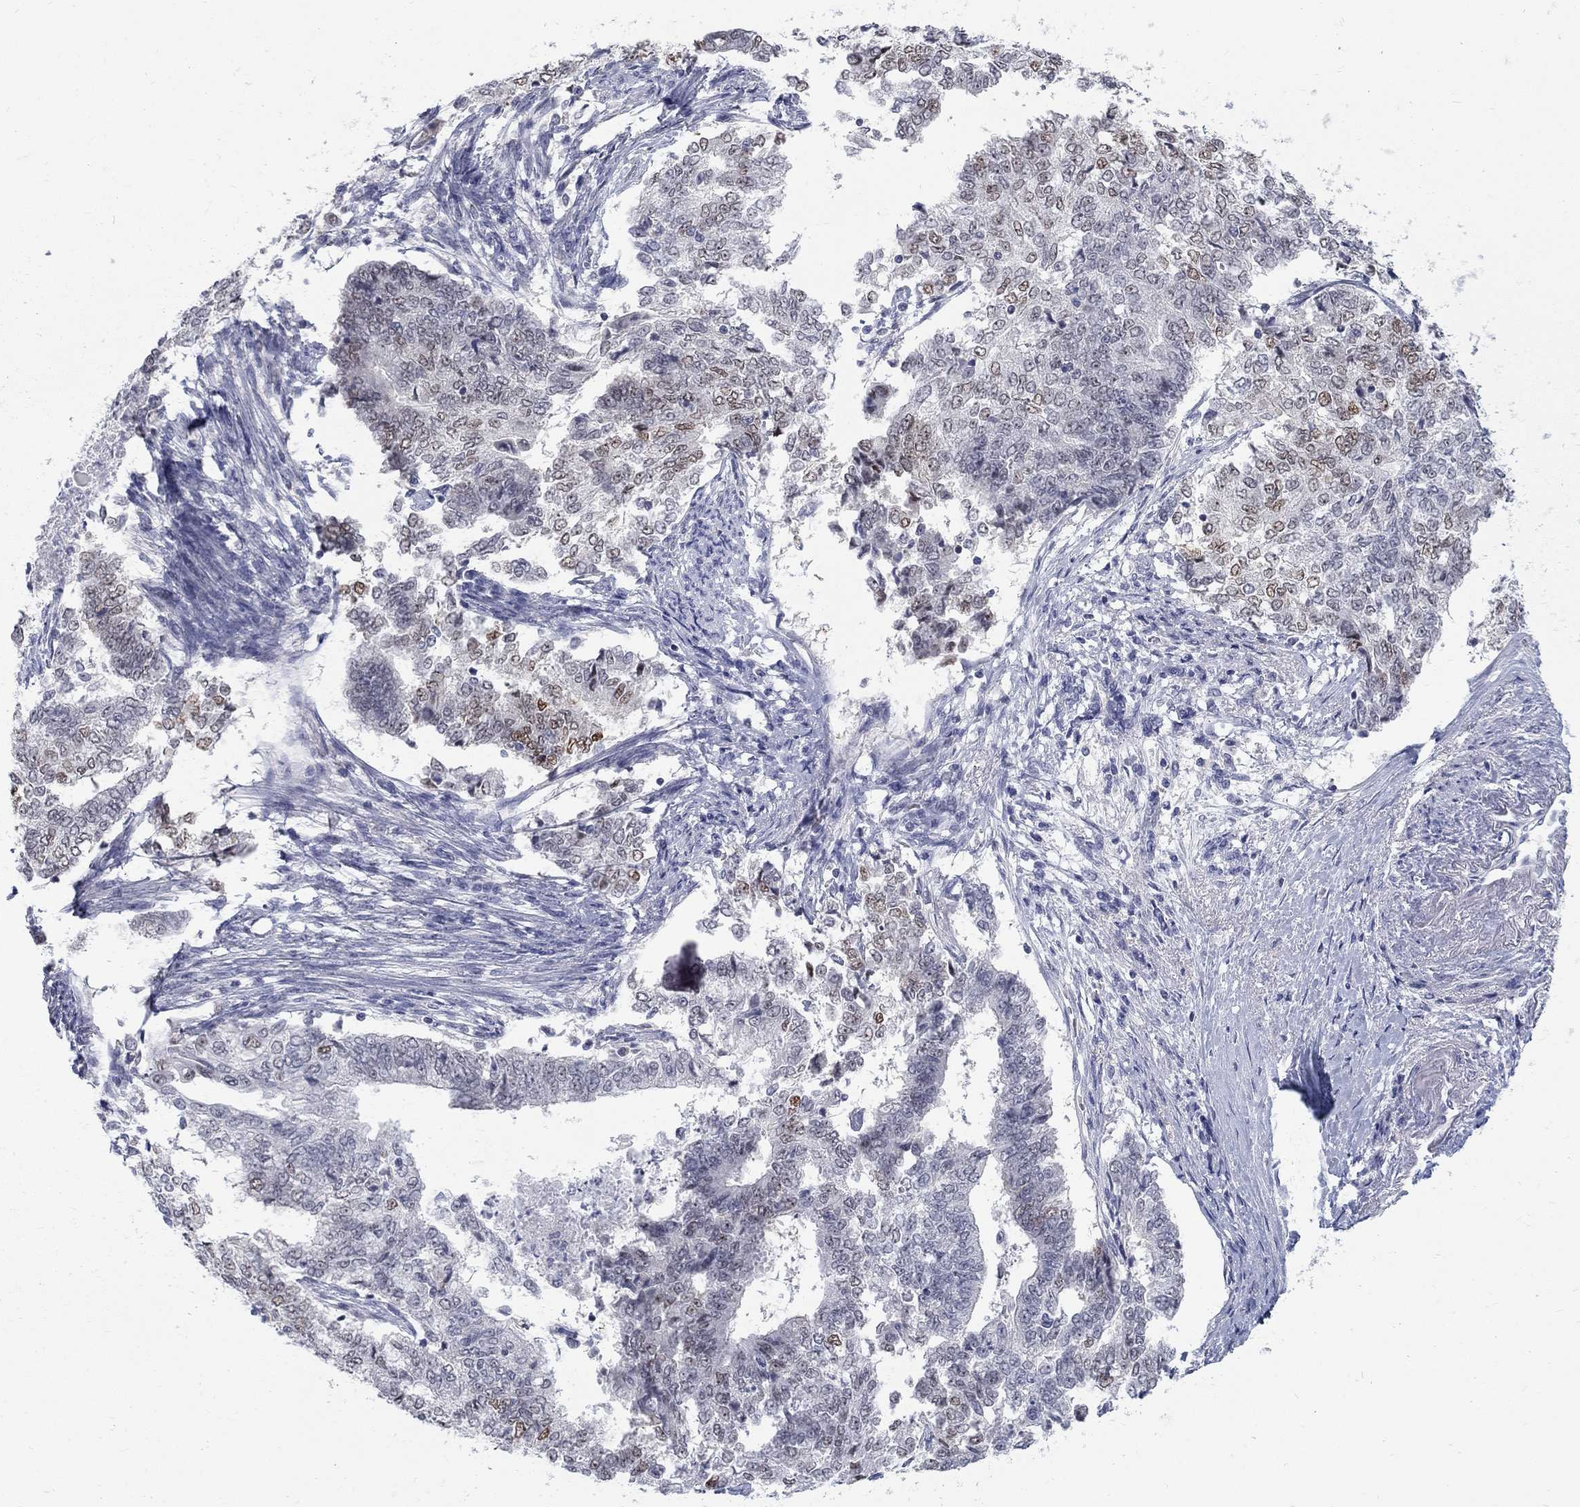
{"staining": {"intensity": "moderate", "quantity": "<25%", "location": "nuclear"}, "tissue": "endometrial cancer", "cell_type": "Tumor cells", "image_type": "cancer", "snomed": [{"axis": "morphology", "description": "Adenocarcinoma, NOS"}, {"axis": "topography", "description": "Endometrium"}], "caption": "The histopathology image demonstrates immunohistochemical staining of endometrial cancer (adenocarcinoma). There is moderate nuclear staining is identified in approximately <25% of tumor cells.", "gene": "GCFC2", "patient": {"sex": "female", "age": 65}}